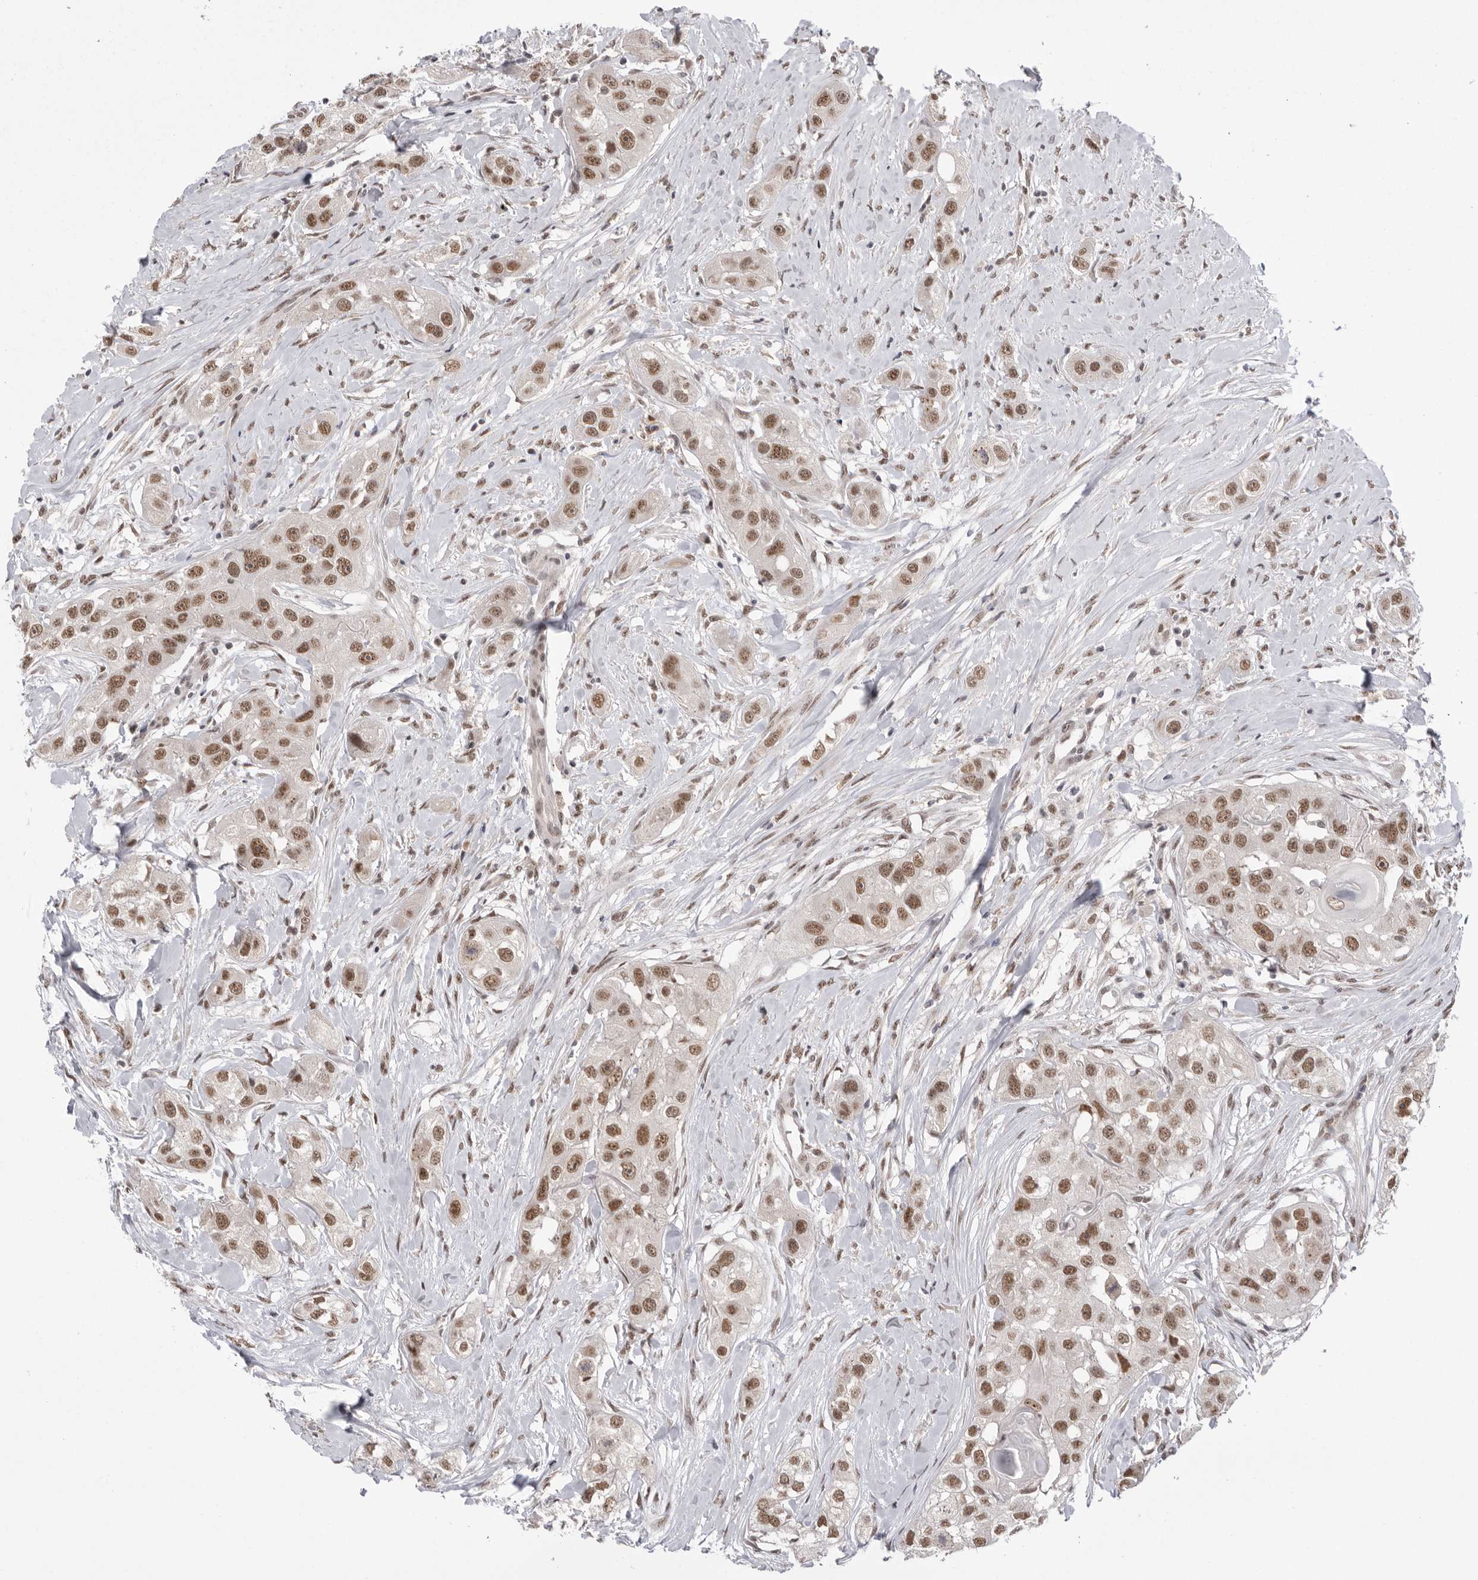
{"staining": {"intensity": "moderate", "quantity": ">75%", "location": "nuclear"}, "tissue": "head and neck cancer", "cell_type": "Tumor cells", "image_type": "cancer", "snomed": [{"axis": "morphology", "description": "Normal tissue, NOS"}, {"axis": "morphology", "description": "Squamous cell carcinoma, NOS"}, {"axis": "topography", "description": "Skeletal muscle"}, {"axis": "topography", "description": "Head-Neck"}], "caption": "IHC (DAB) staining of head and neck cancer (squamous cell carcinoma) demonstrates moderate nuclear protein expression in about >75% of tumor cells.", "gene": "BCLAF3", "patient": {"sex": "male", "age": 51}}